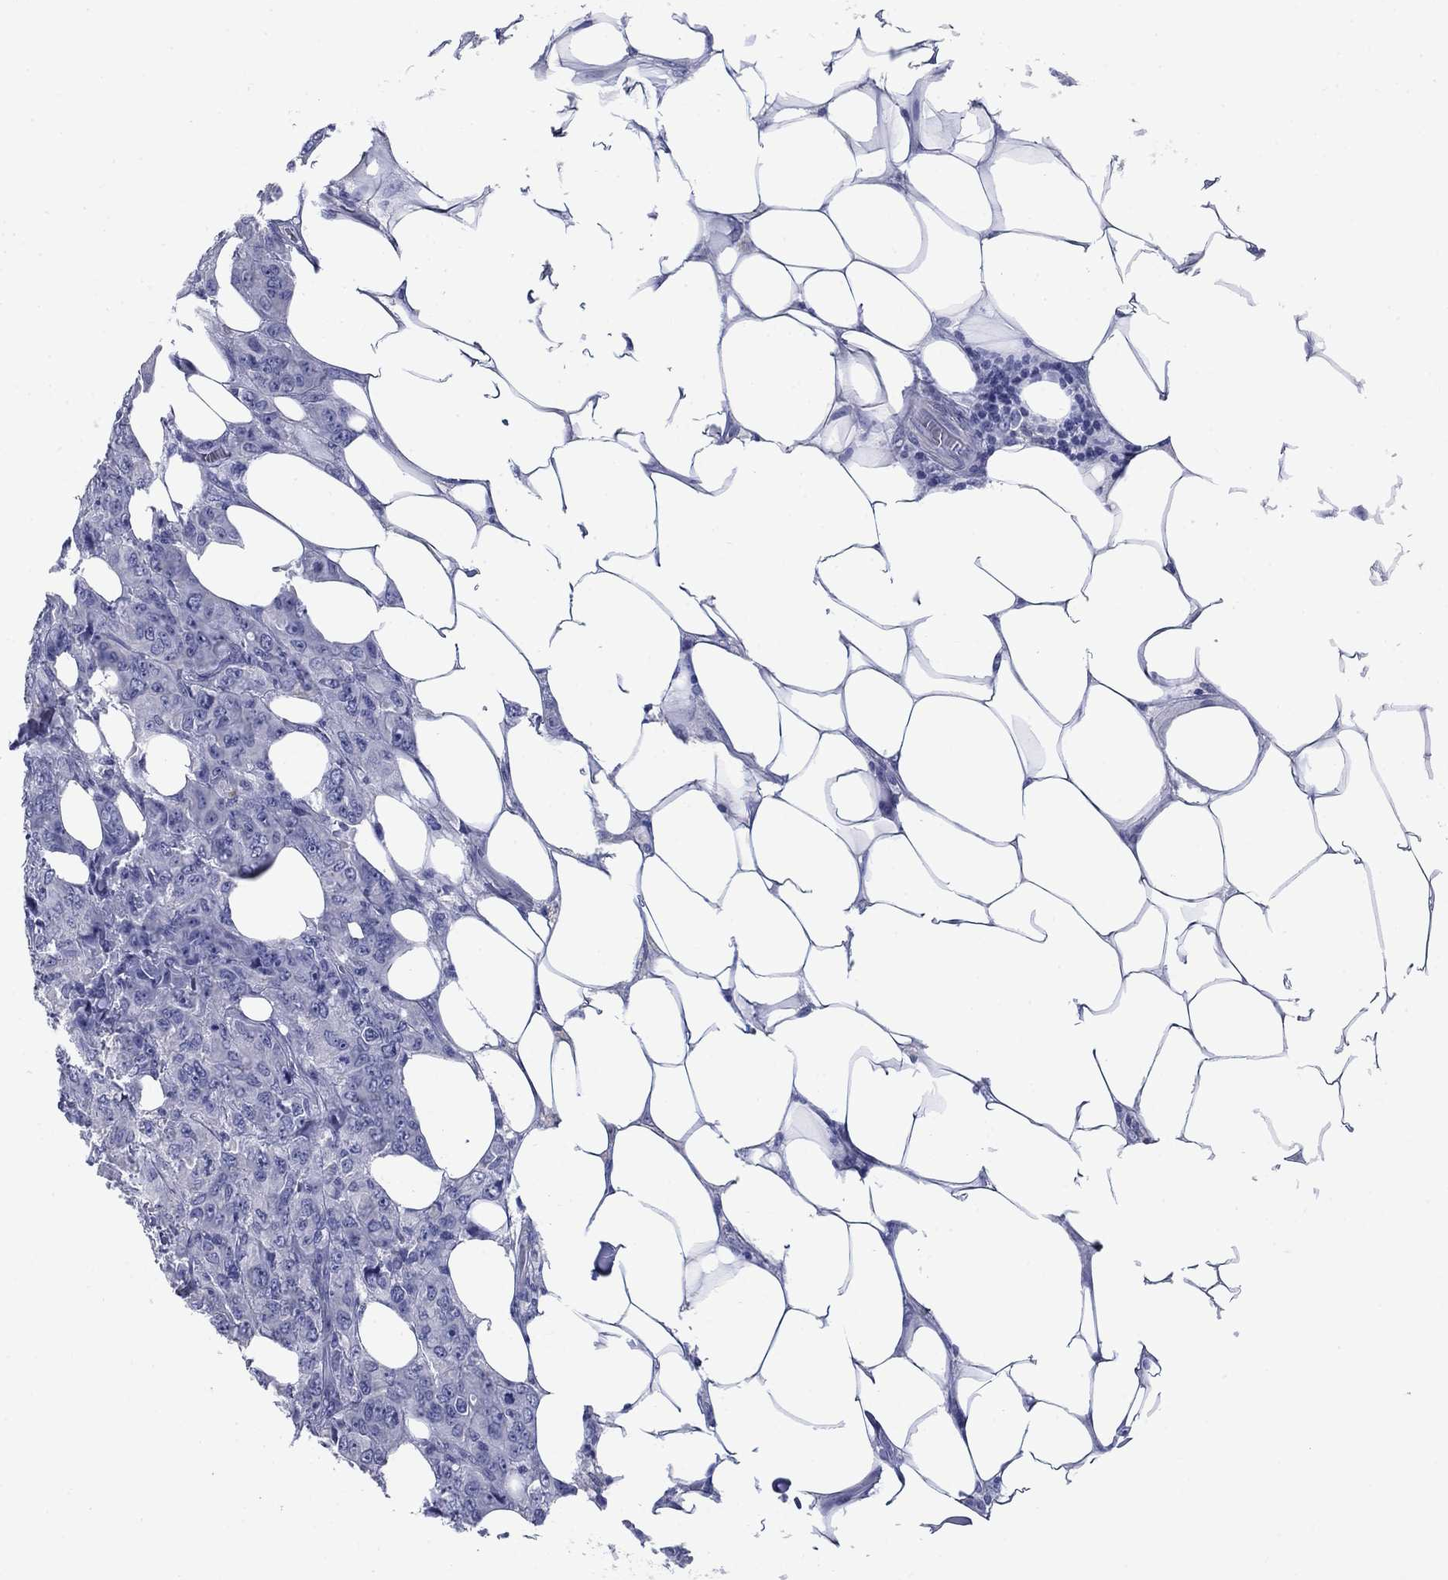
{"staining": {"intensity": "negative", "quantity": "none", "location": "none"}, "tissue": "breast cancer", "cell_type": "Tumor cells", "image_type": "cancer", "snomed": [{"axis": "morphology", "description": "Duct carcinoma"}, {"axis": "topography", "description": "Breast"}], "caption": "Tumor cells are negative for protein expression in human breast cancer.", "gene": "PRKCG", "patient": {"sex": "female", "age": 43}}